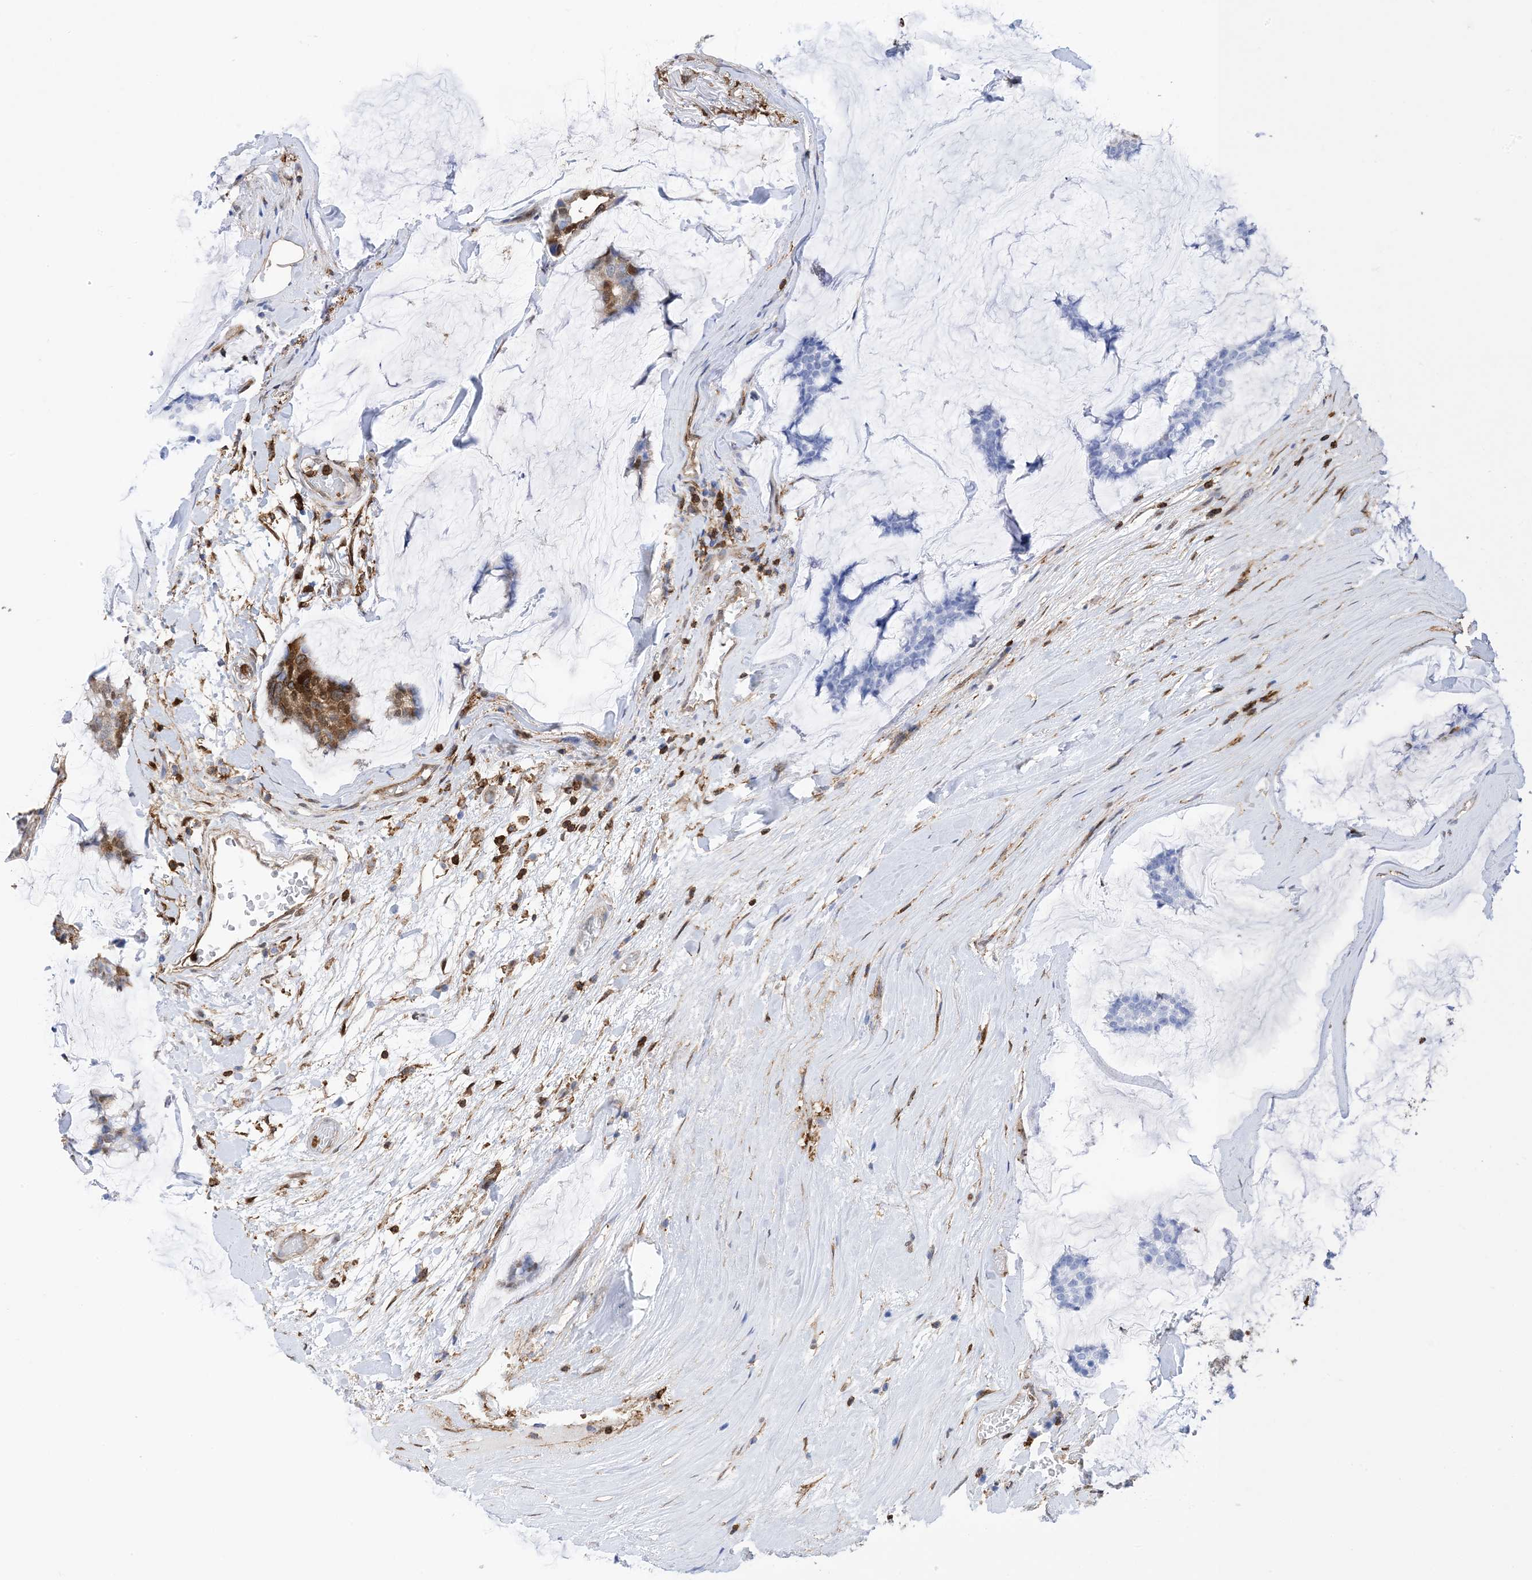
{"staining": {"intensity": "negative", "quantity": "none", "location": "none"}, "tissue": "breast cancer", "cell_type": "Tumor cells", "image_type": "cancer", "snomed": [{"axis": "morphology", "description": "Duct carcinoma"}, {"axis": "topography", "description": "Breast"}], "caption": "Breast cancer (intraductal carcinoma) was stained to show a protein in brown. There is no significant staining in tumor cells.", "gene": "ANXA1", "patient": {"sex": "female", "age": 93}}